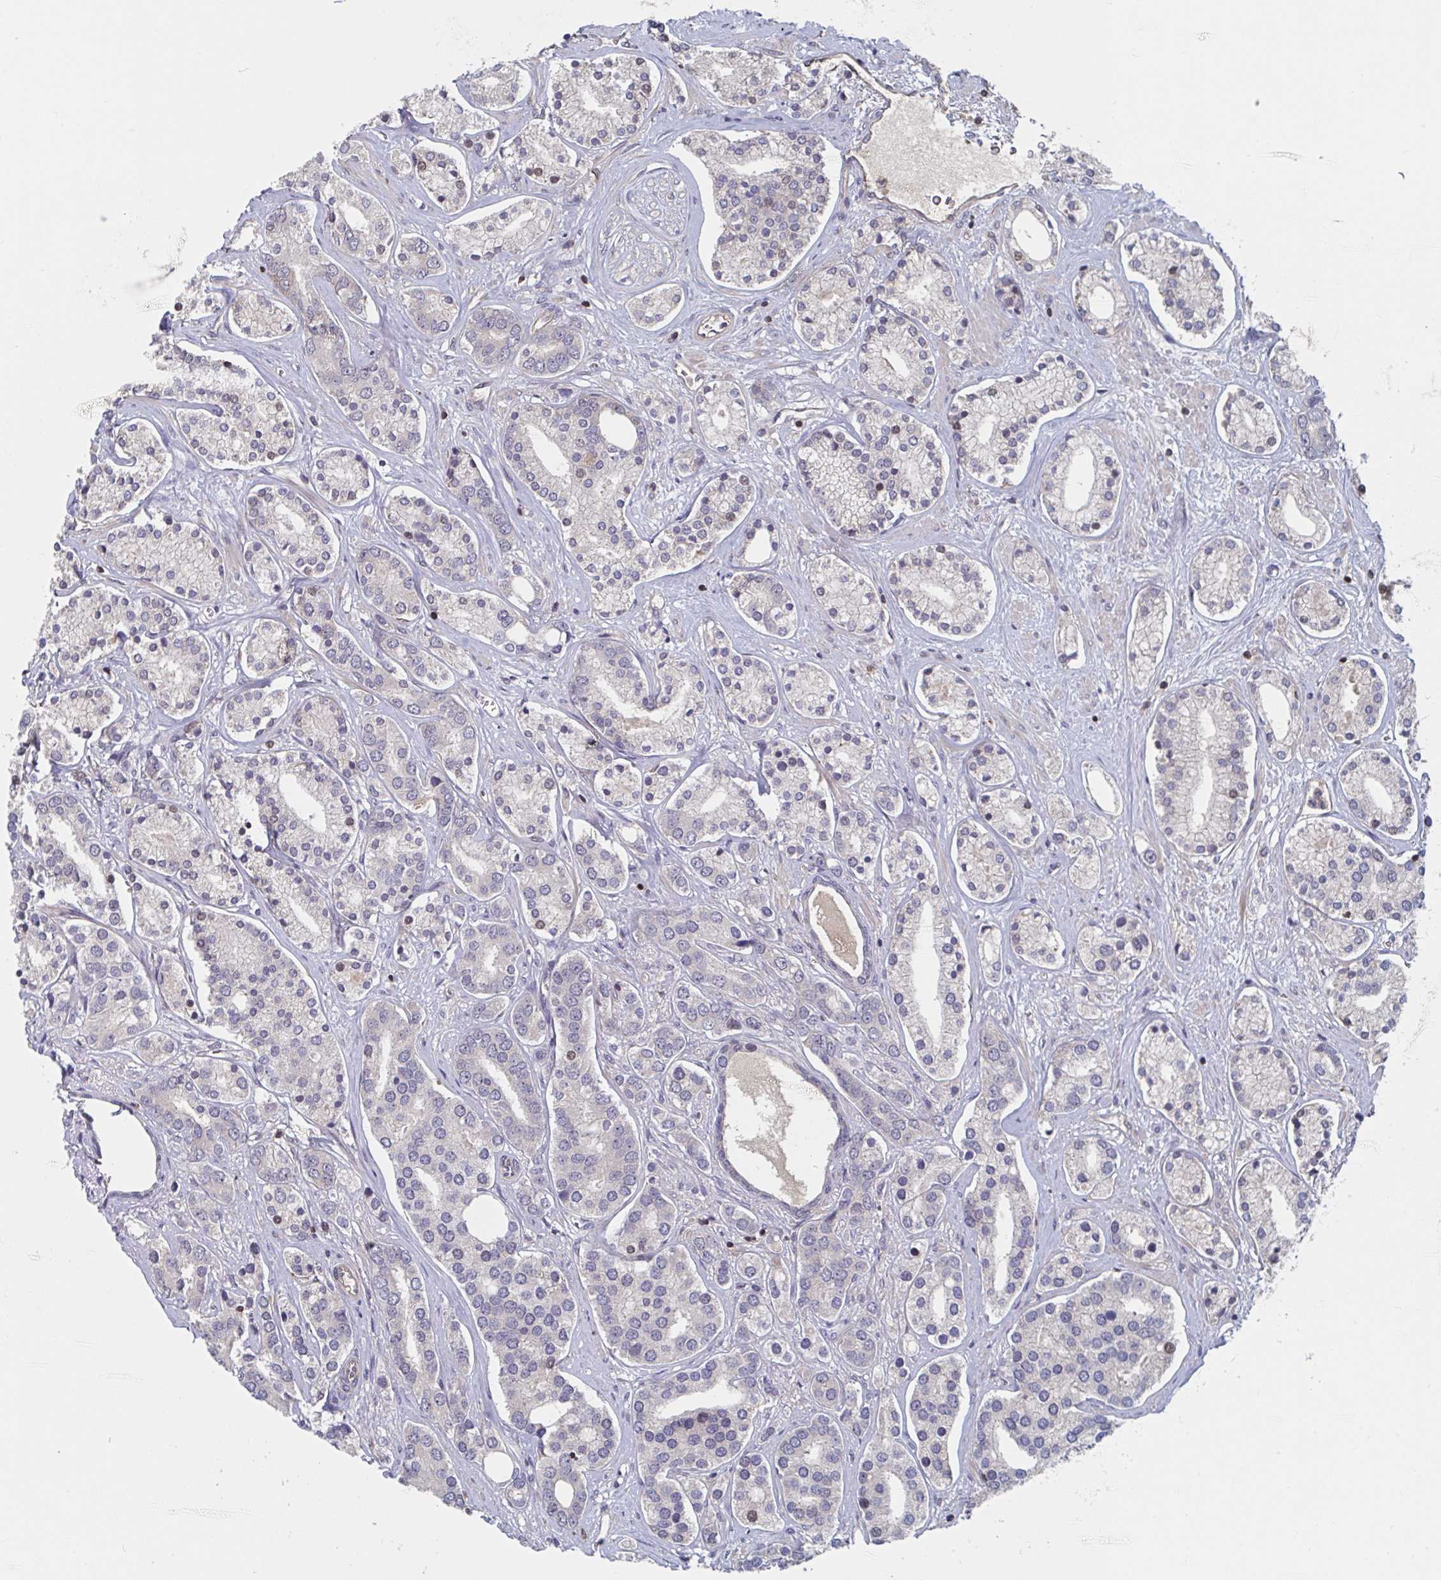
{"staining": {"intensity": "negative", "quantity": "none", "location": "none"}, "tissue": "prostate cancer", "cell_type": "Tumor cells", "image_type": "cancer", "snomed": [{"axis": "morphology", "description": "Adenocarcinoma, High grade"}, {"axis": "topography", "description": "Prostate"}], "caption": "Tumor cells are negative for protein expression in human prostate high-grade adenocarcinoma.", "gene": "DHRS12", "patient": {"sex": "male", "age": 58}}